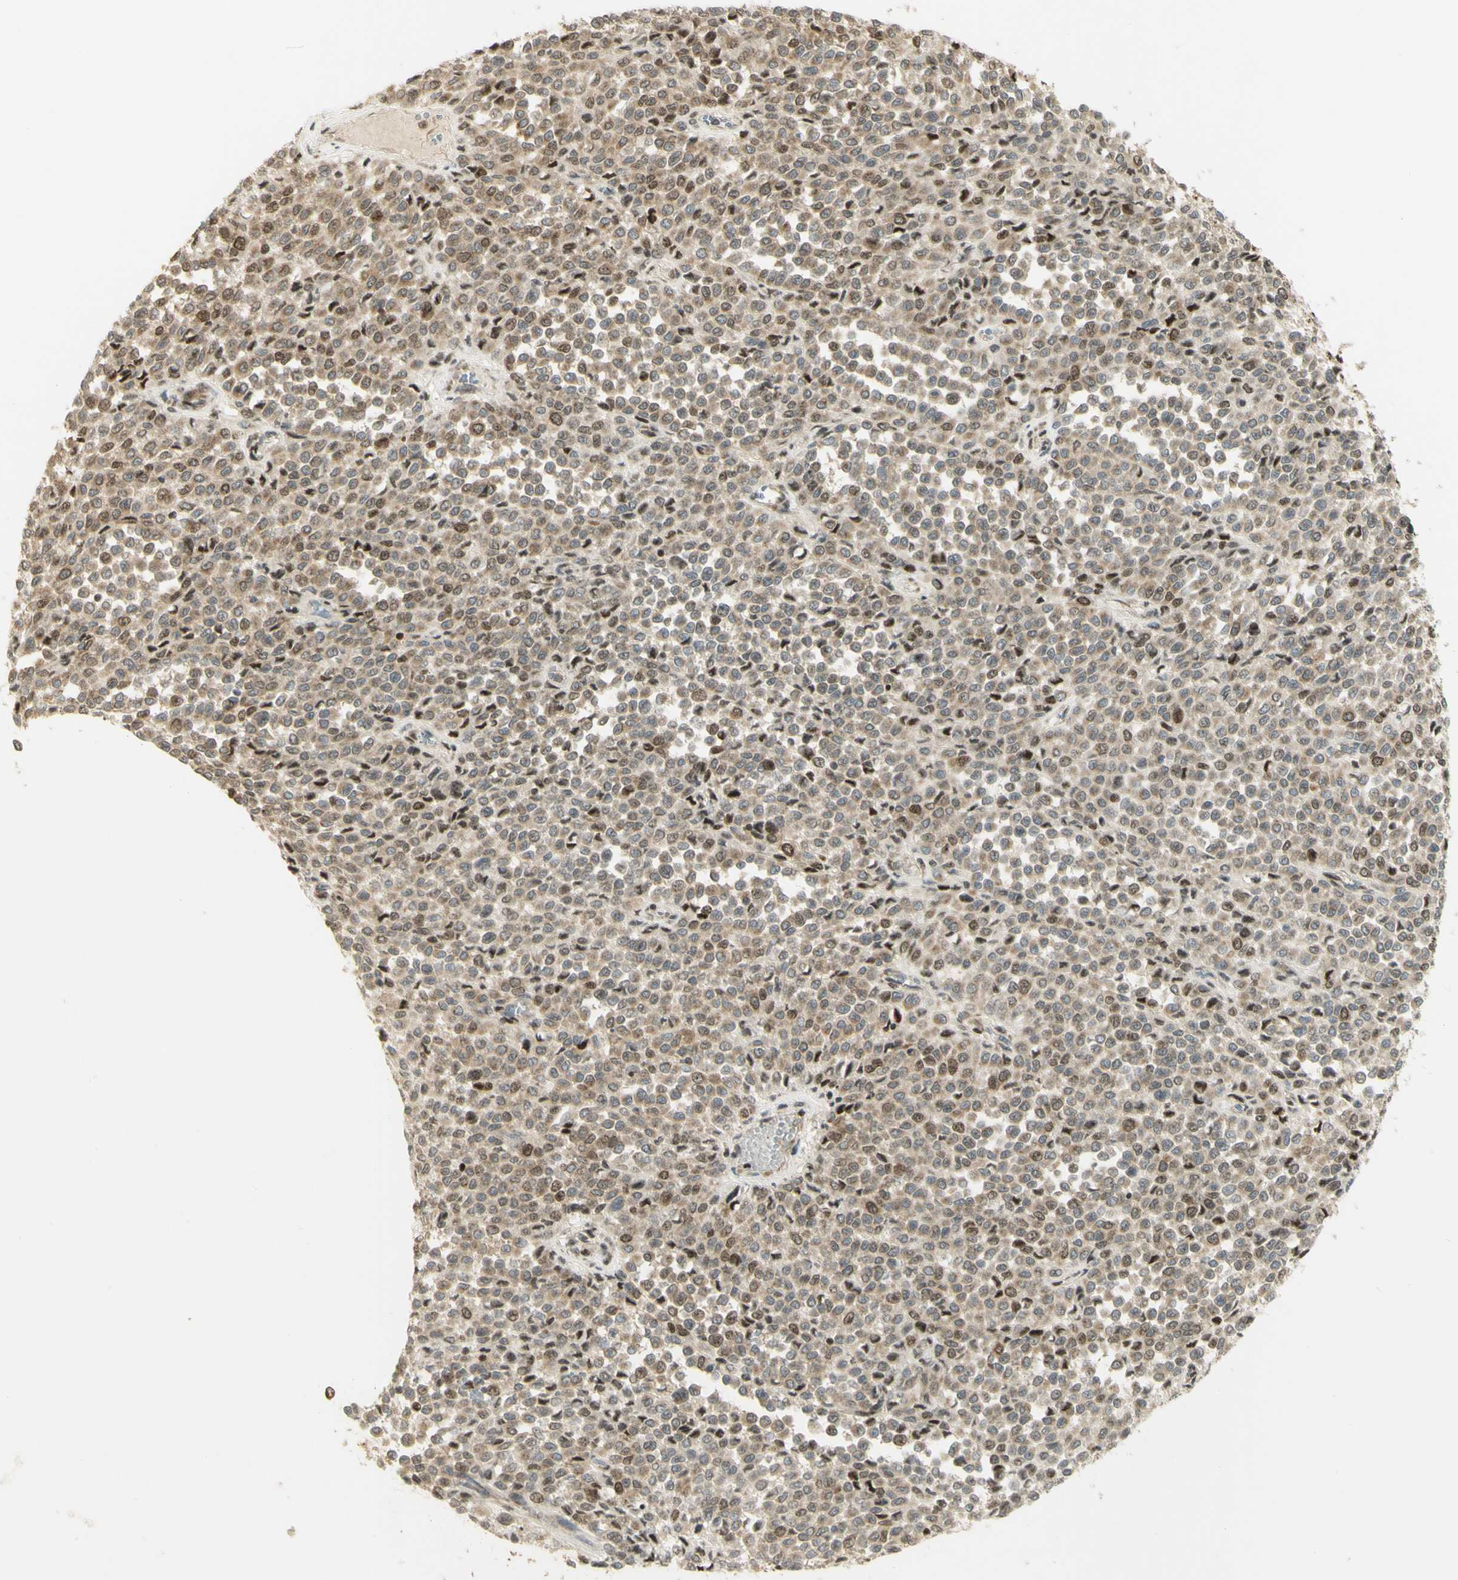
{"staining": {"intensity": "moderate", "quantity": ">75%", "location": "cytoplasmic/membranous,nuclear"}, "tissue": "melanoma", "cell_type": "Tumor cells", "image_type": "cancer", "snomed": [{"axis": "morphology", "description": "Malignant melanoma, Metastatic site"}, {"axis": "topography", "description": "Pancreas"}], "caption": "A micrograph of melanoma stained for a protein exhibits moderate cytoplasmic/membranous and nuclear brown staining in tumor cells.", "gene": "KIF11", "patient": {"sex": "female", "age": 30}}